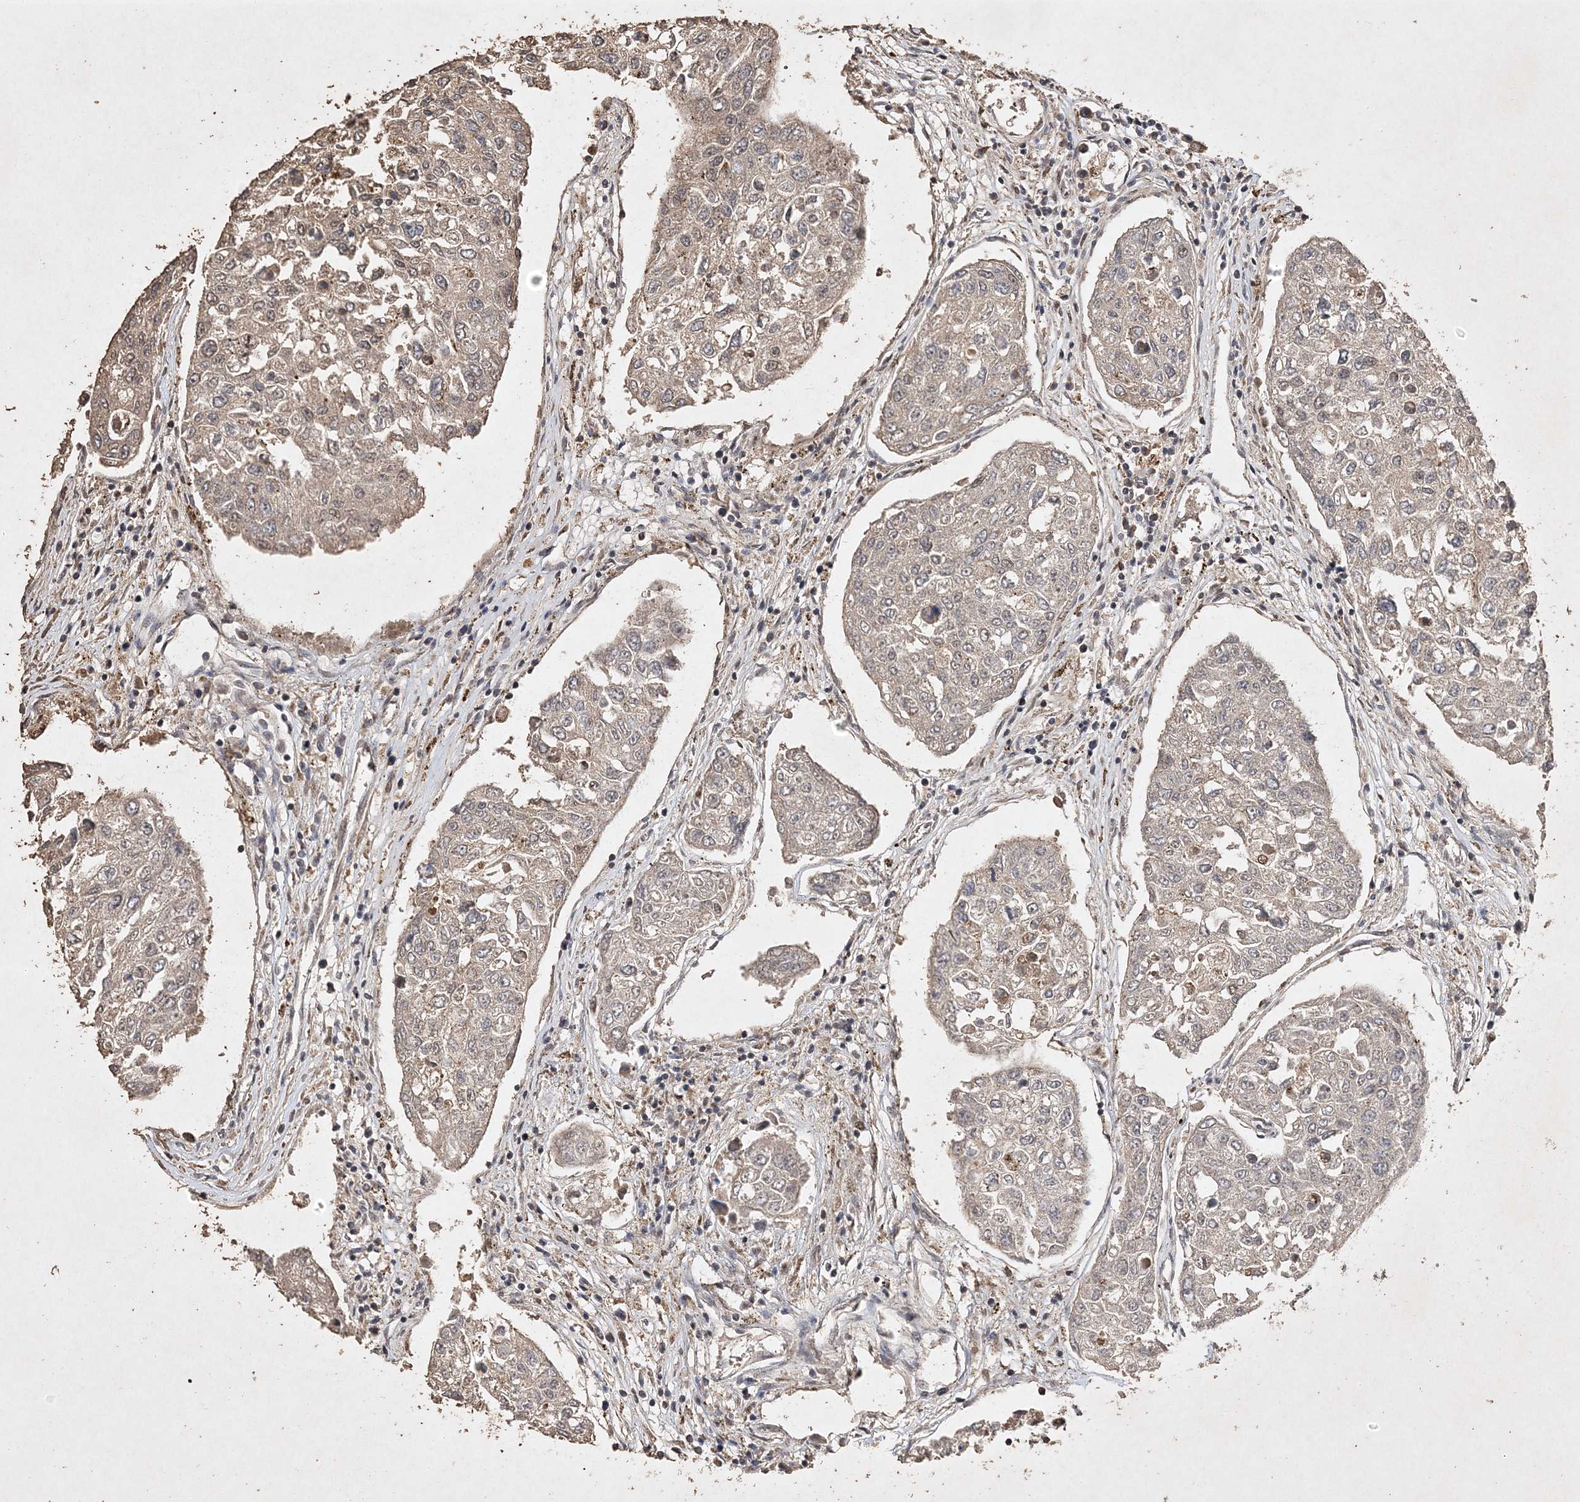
{"staining": {"intensity": "moderate", "quantity": "<25%", "location": "nuclear"}, "tissue": "urothelial cancer", "cell_type": "Tumor cells", "image_type": "cancer", "snomed": [{"axis": "morphology", "description": "Urothelial carcinoma, High grade"}, {"axis": "topography", "description": "Lymph node"}, {"axis": "topography", "description": "Urinary bladder"}], "caption": "Urothelial carcinoma (high-grade) stained with a protein marker demonstrates moderate staining in tumor cells.", "gene": "C3orf38", "patient": {"sex": "male", "age": 51}}